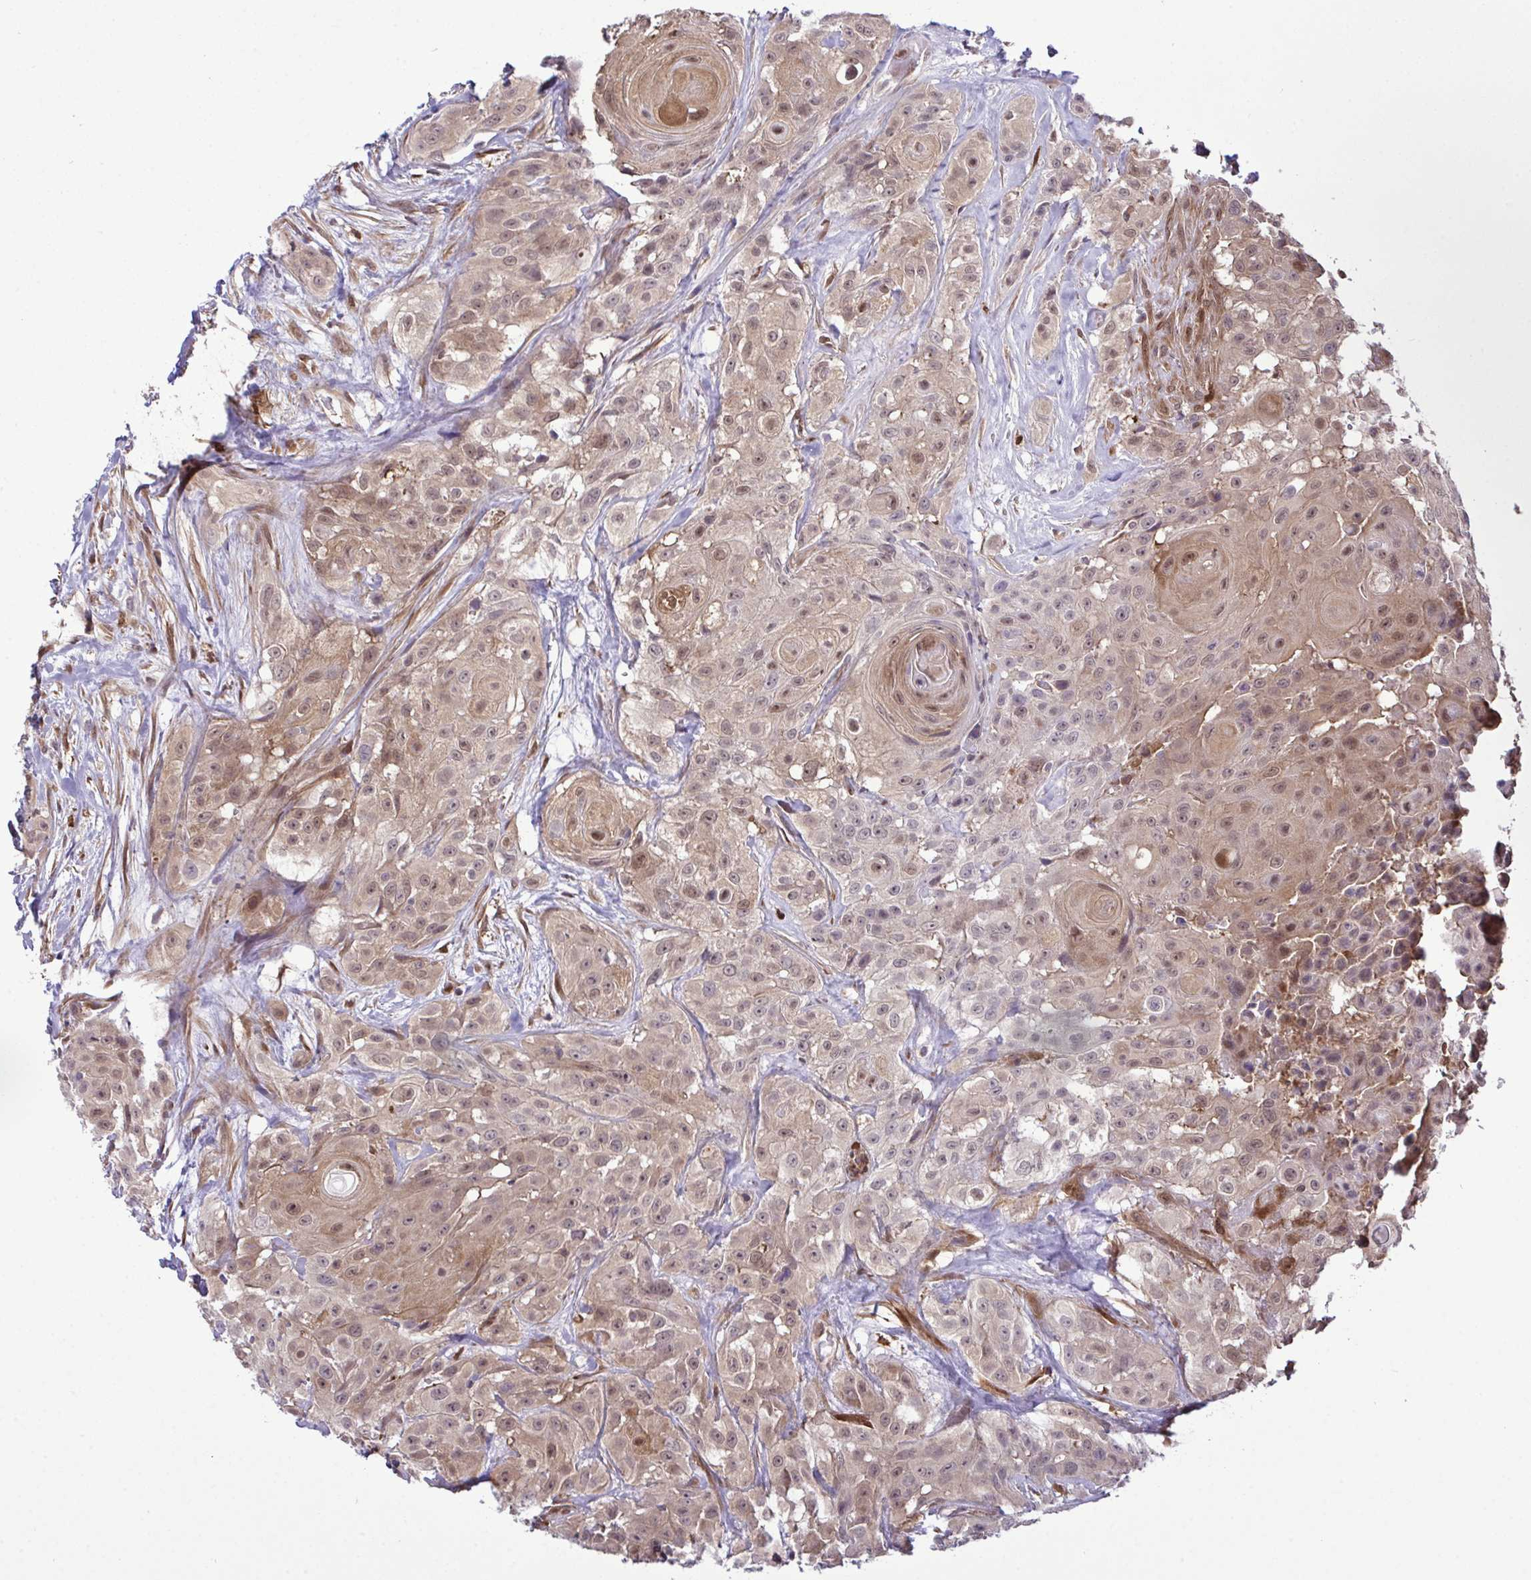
{"staining": {"intensity": "weak", "quantity": ">75%", "location": "cytoplasmic/membranous,nuclear"}, "tissue": "head and neck cancer", "cell_type": "Tumor cells", "image_type": "cancer", "snomed": [{"axis": "morphology", "description": "Squamous cell carcinoma, NOS"}, {"axis": "topography", "description": "Head-Neck"}], "caption": "Immunohistochemistry of head and neck cancer (squamous cell carcinoma) shows low levels of weak cytoplasmic/membranous and nuclear positivity in about >75% of tumor cells.", "gene": "CMPK1", "patient": {"sex": "male", "age": 83}}